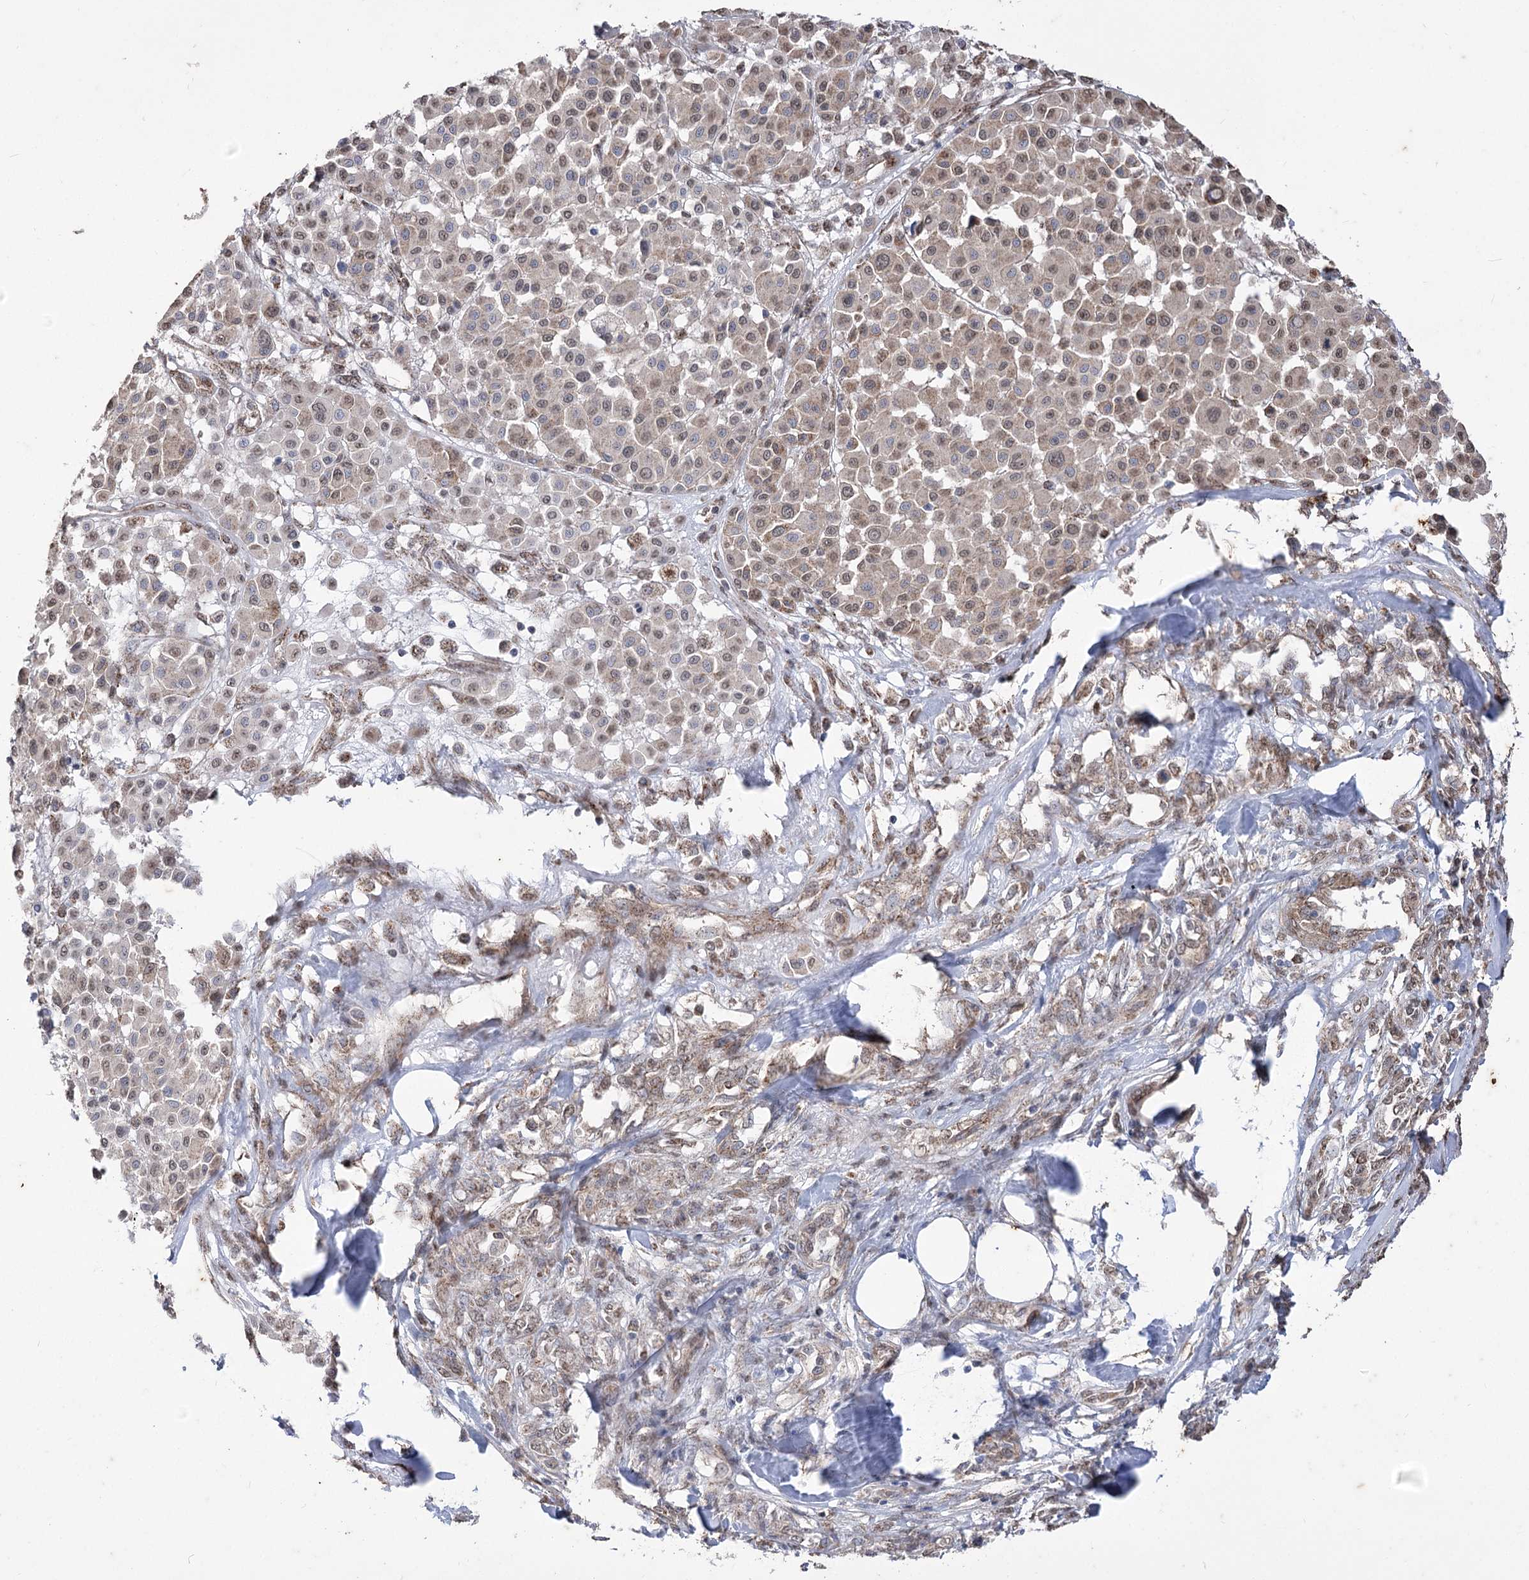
{"staining": {"intensity": "weak", "quantity": ">75%", "location": "cytoplasmic/membranous"}, "tissue": "melanoma", "cell_type": "Tumor cells", "image_type": "cancer", "snomed": [{"axis": "morphology", "description": "Malignant melanoma, Metastatic site"}, {"axis": "topography", "description": "Soft tissue"}], "caption": "Weak cytoplasmic/membranous protein staining is identified in approximately >75% of tumor cells in malignant melanoma (metastatic site).", "gene": "ZSCAN23", "patient": {"sex": "male", "age": 41}}